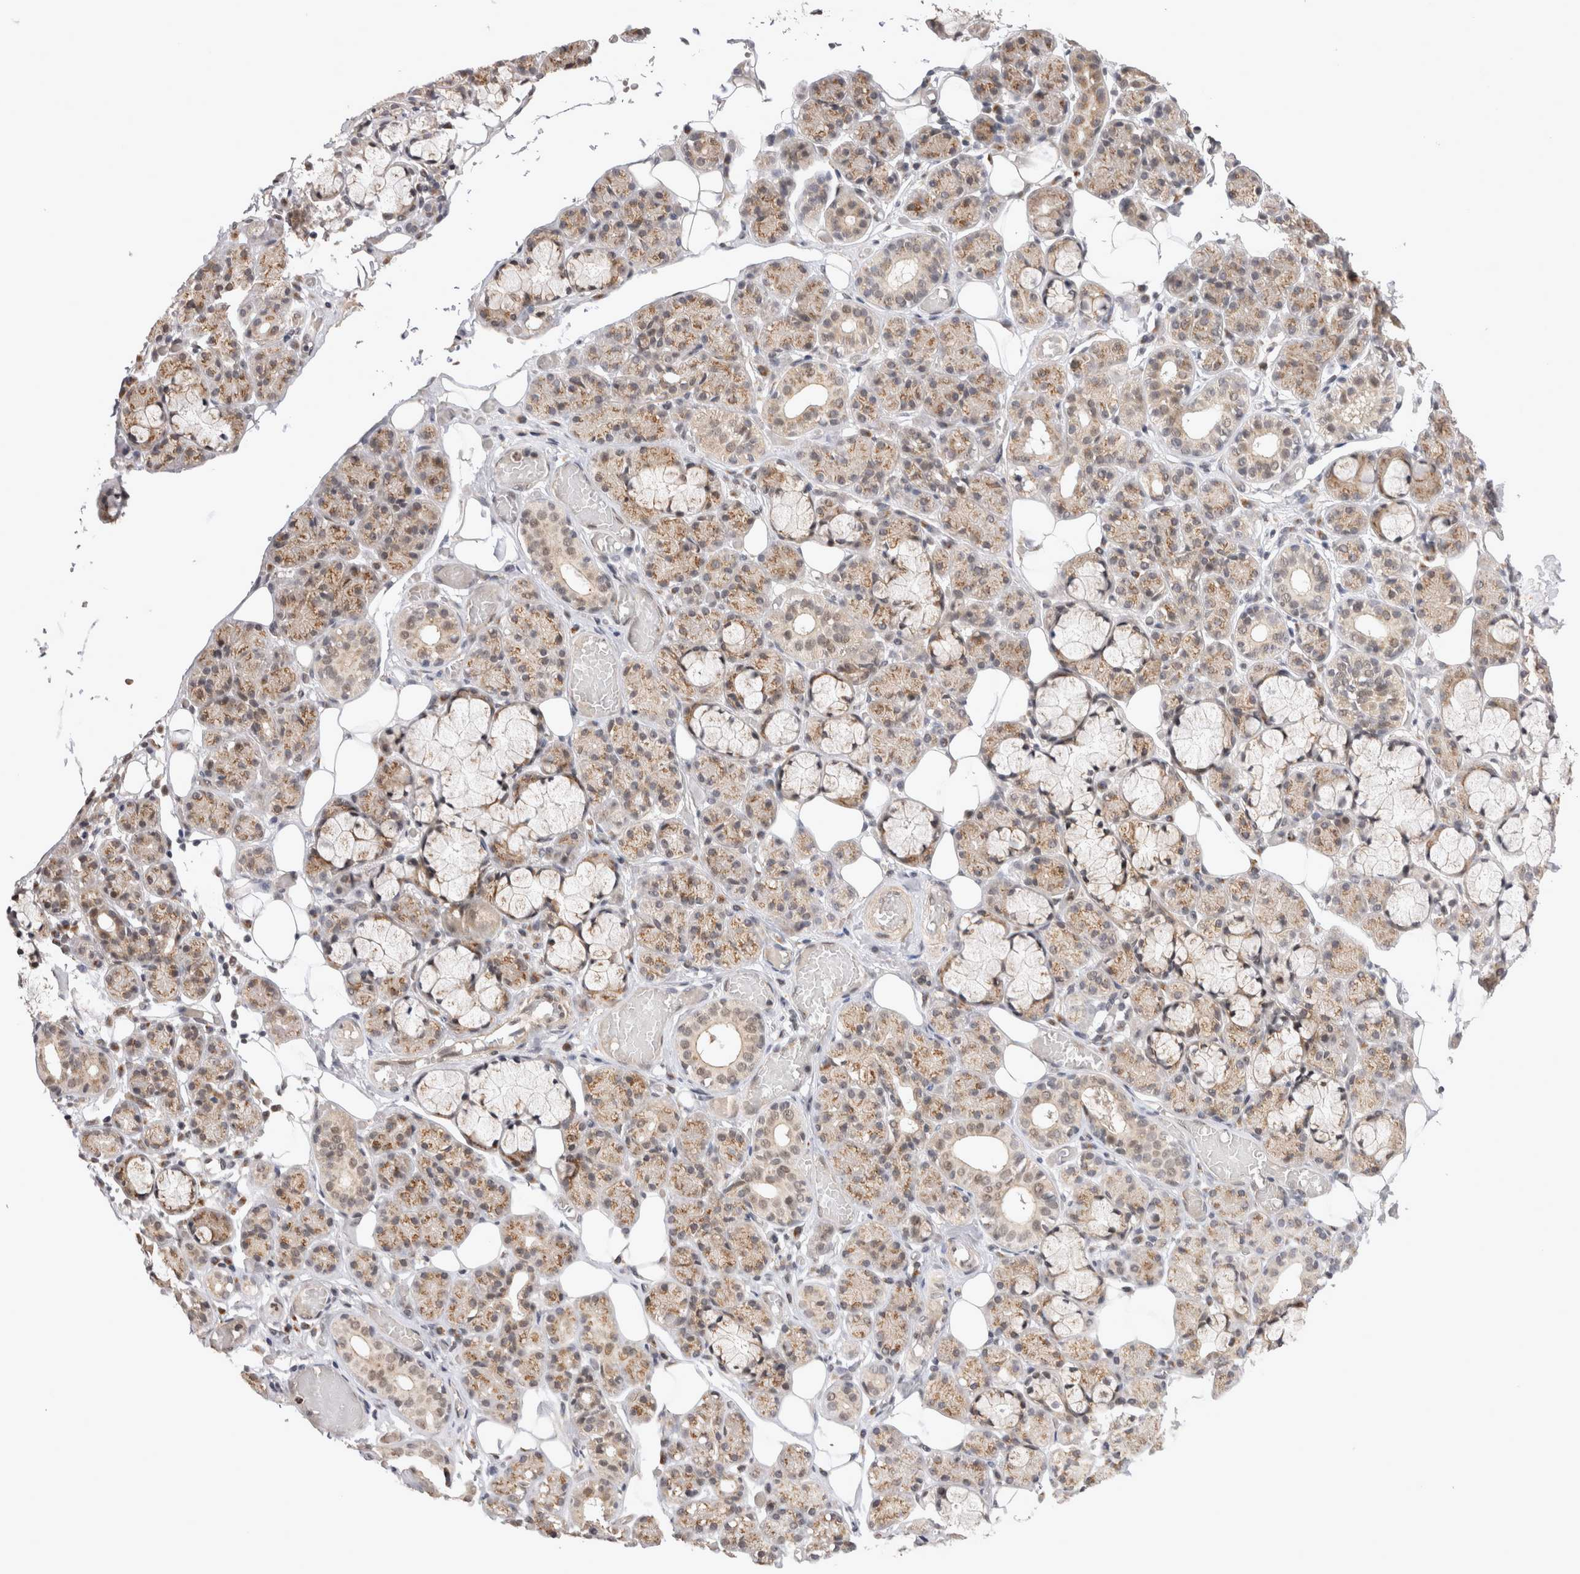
{"staining": {"intensity": "moderate", "quantity": ">75%", "location": "cytoplasmic/membranous,nuclear"}, "tissue": "salivary gland", "cell_type": "Glandular cells", "image_type": "normal", "snomed": [{"axis": "morphology", "description": "Normal tissue, NOS"}, {"axis": "topography", "description": "Salivary gland"}], "caption": "Immunohistochemical staining of normal human salivary gland displays >75% levels of moderate cytoplasmic/membranous,nuclear protein expression in about >75% of glandular cells. (DAB IHC, brown staining for protein, blue staining for nuclei).", "gene": "TMEM65", "patient": {"sex": "male", "age": 63}}